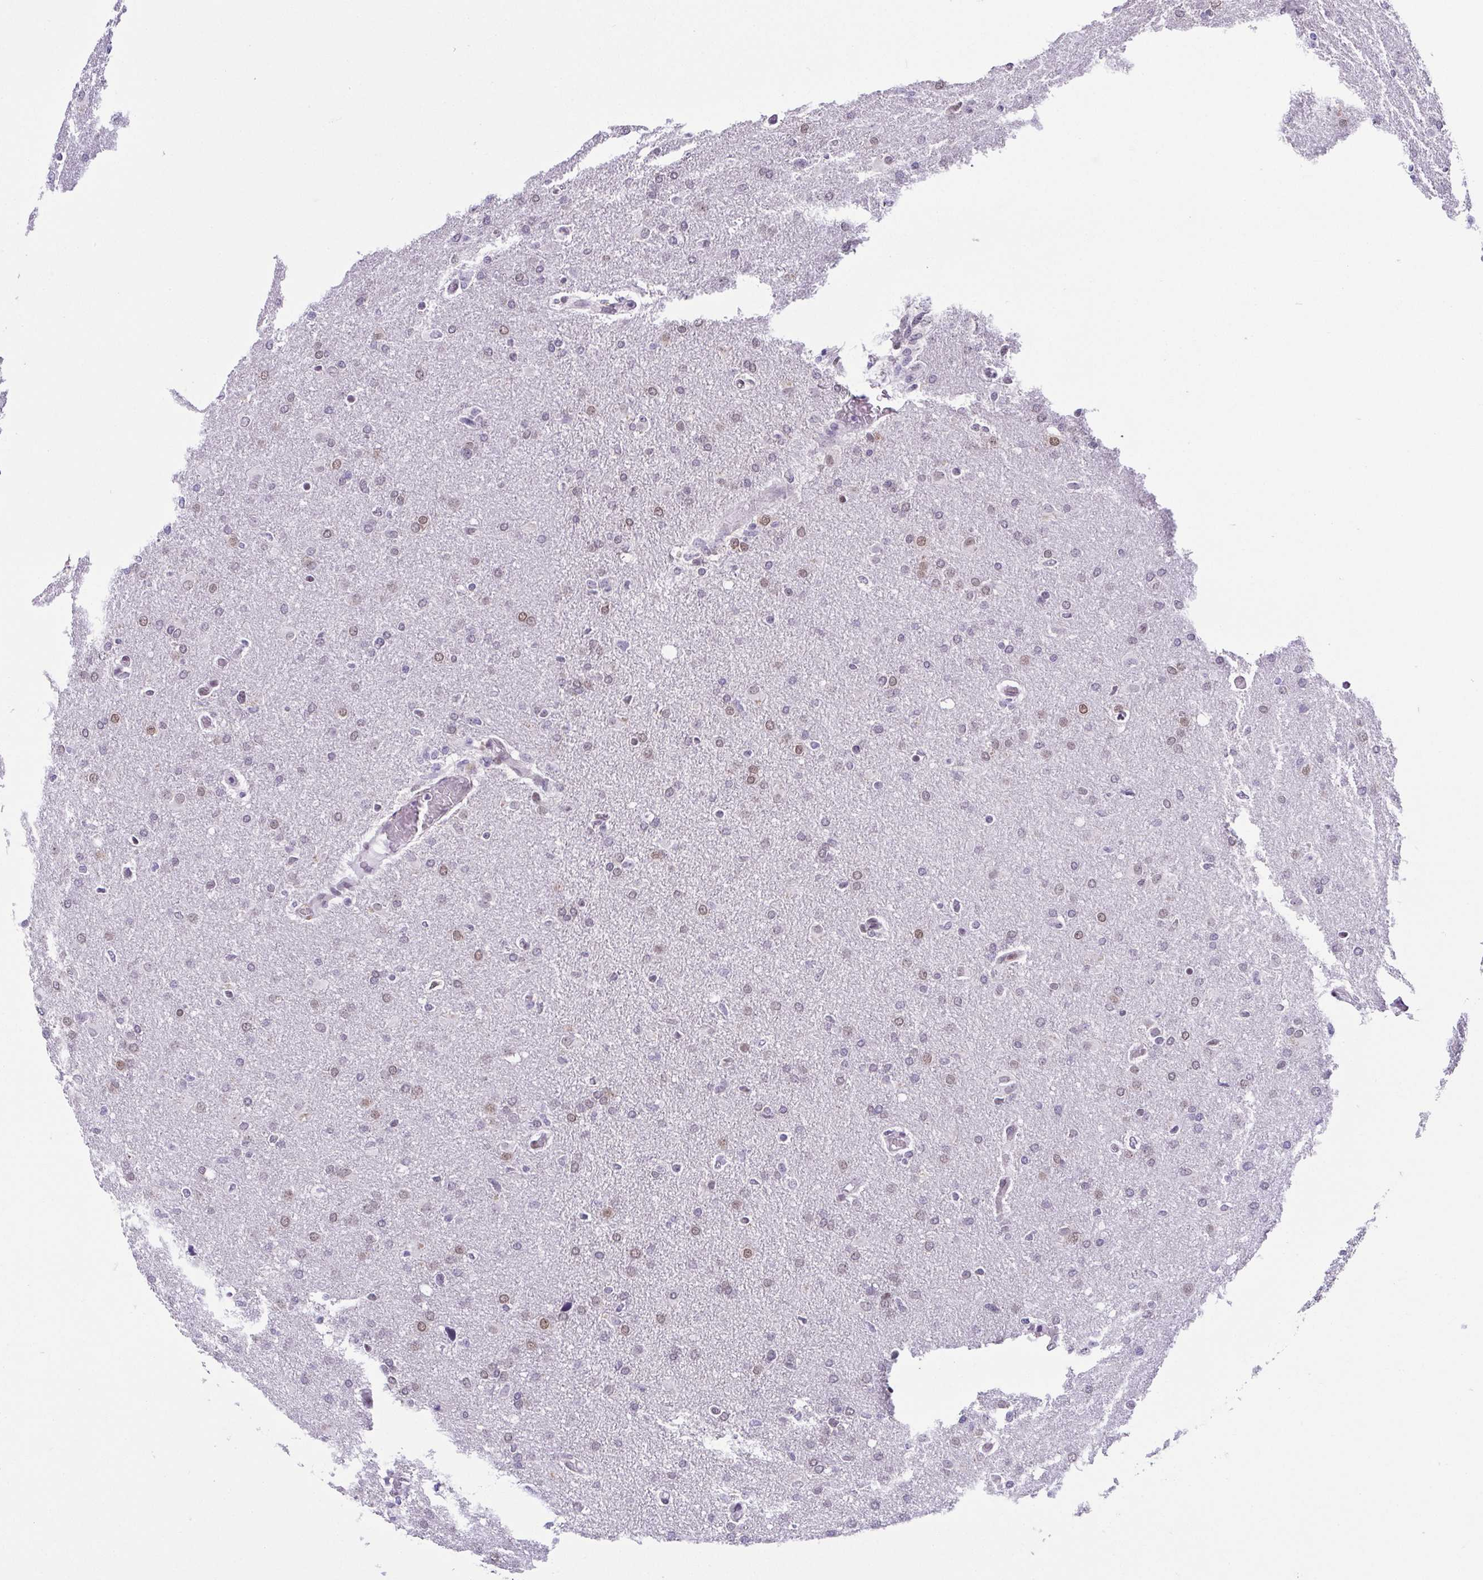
{"staining": {"intensity": "weak", "quantity": "<25%", "location": "nuclear"}, "tissue": "glioma", "cell_type": "Tumor cells", "image_type": "cancer", "snomed": [{"axis": "morphology", "description": "Glioma, malignant, High grade"}, {"axis": "topography", "description": "Brain"}], "caption": "An IHC photomicrograph of malignant glioma (high-grade) is shown. There is no staining in tumor cells of malignant glioma (high-grade). Brightfield microscopy of IHC stained with DAB (3,3'-diaminobenzidine) (brown) and hematoxylin (blue), captured at high magnification.", "gene": "RBM3", "patient": {"sex": "male", "age": 68}}